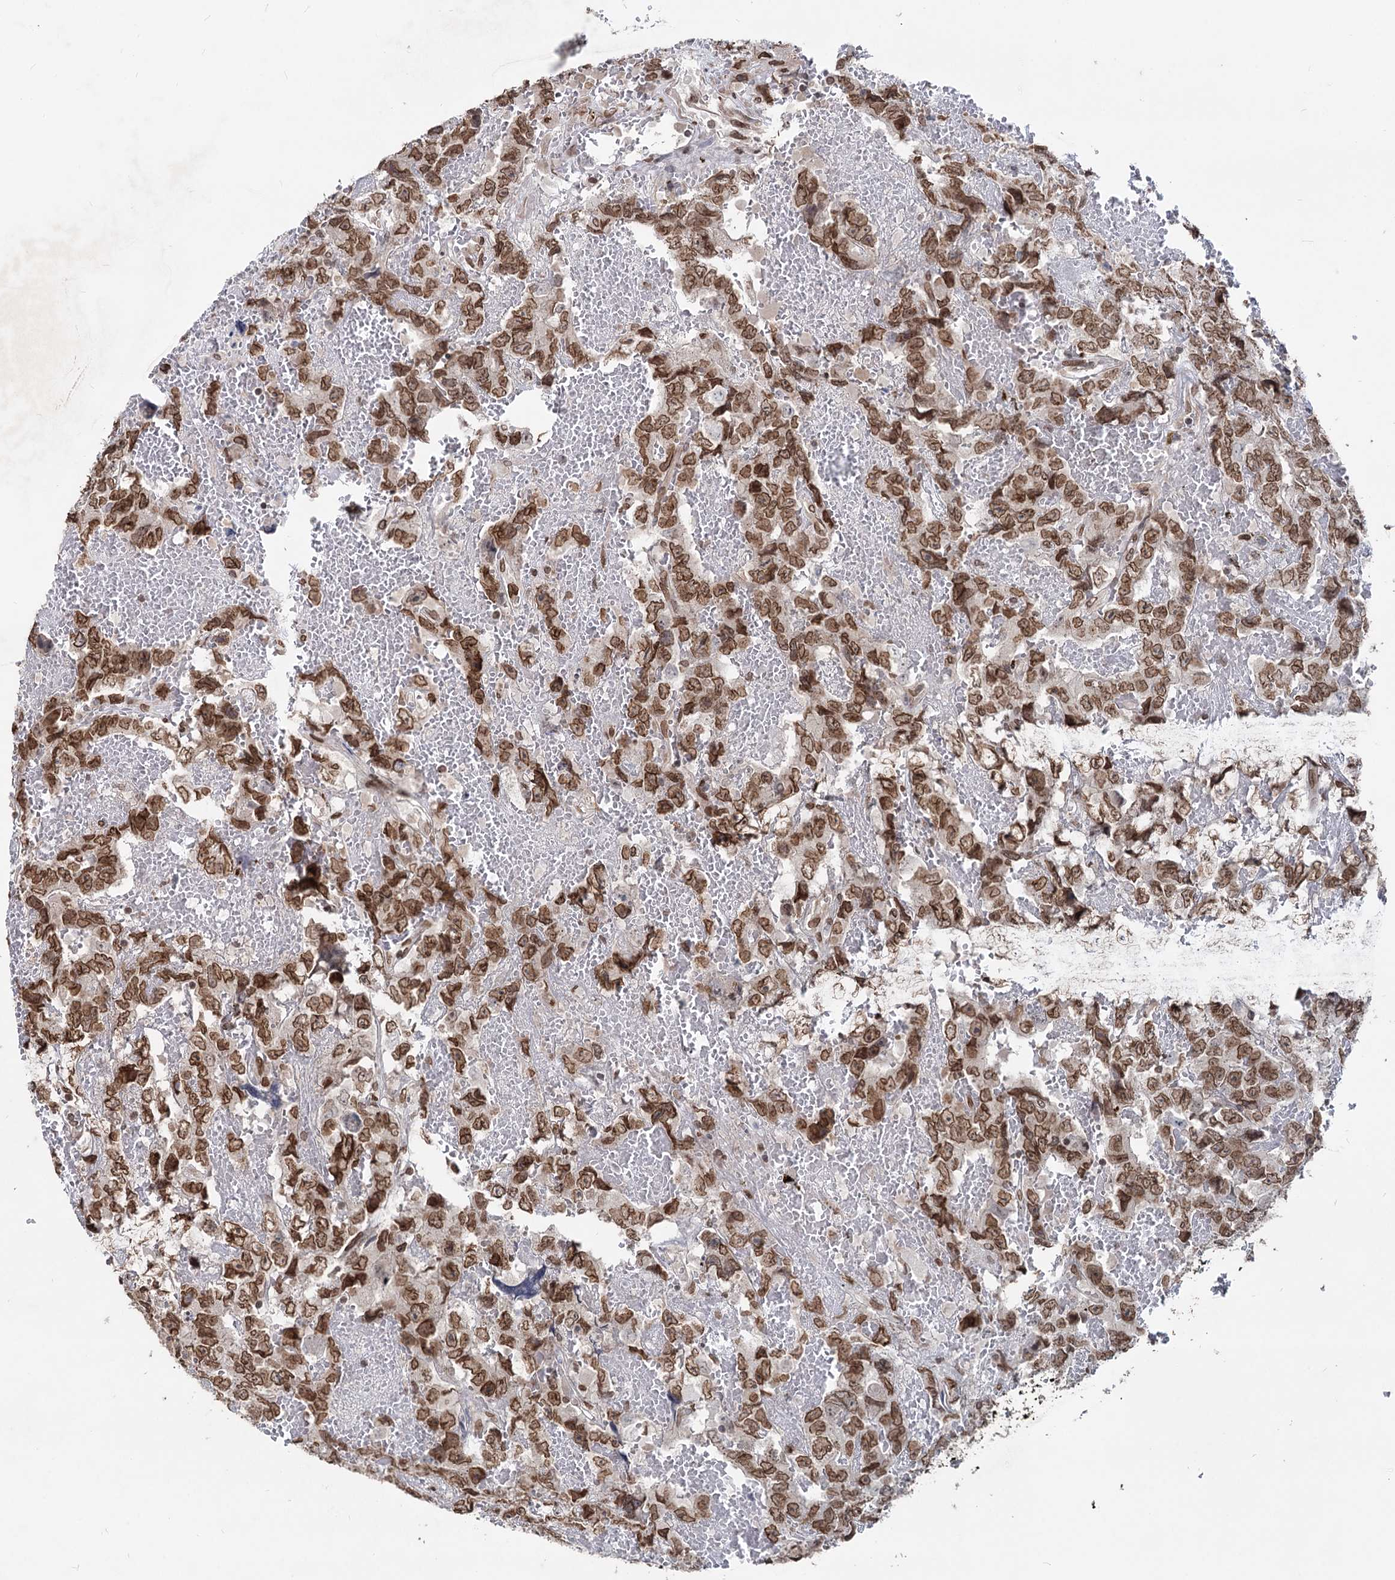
{"staining": {"intensity": "moderate", "quantity": ">75%", "location": "cytoplasmic/membranous,nuclear"}, "tissue": "testis cancer", "cell_type": "Tumor cells", "image_type": "cancer", "snomed": [{"axis": "morphology", "description": "Carcinoma, Embryonal, NOS"}, {"axis": "topography", "description": "Testis"}], "caption": "This photomicrograph shows immunohistochemistry staining of human testis embryonal carcinoma, with medium moderate cytoplasmic/membranous and nuclear expression in approximately >75% of tumor cells.", "gene": "RNF6", "patient": {"sex": "male", "age": 45}}